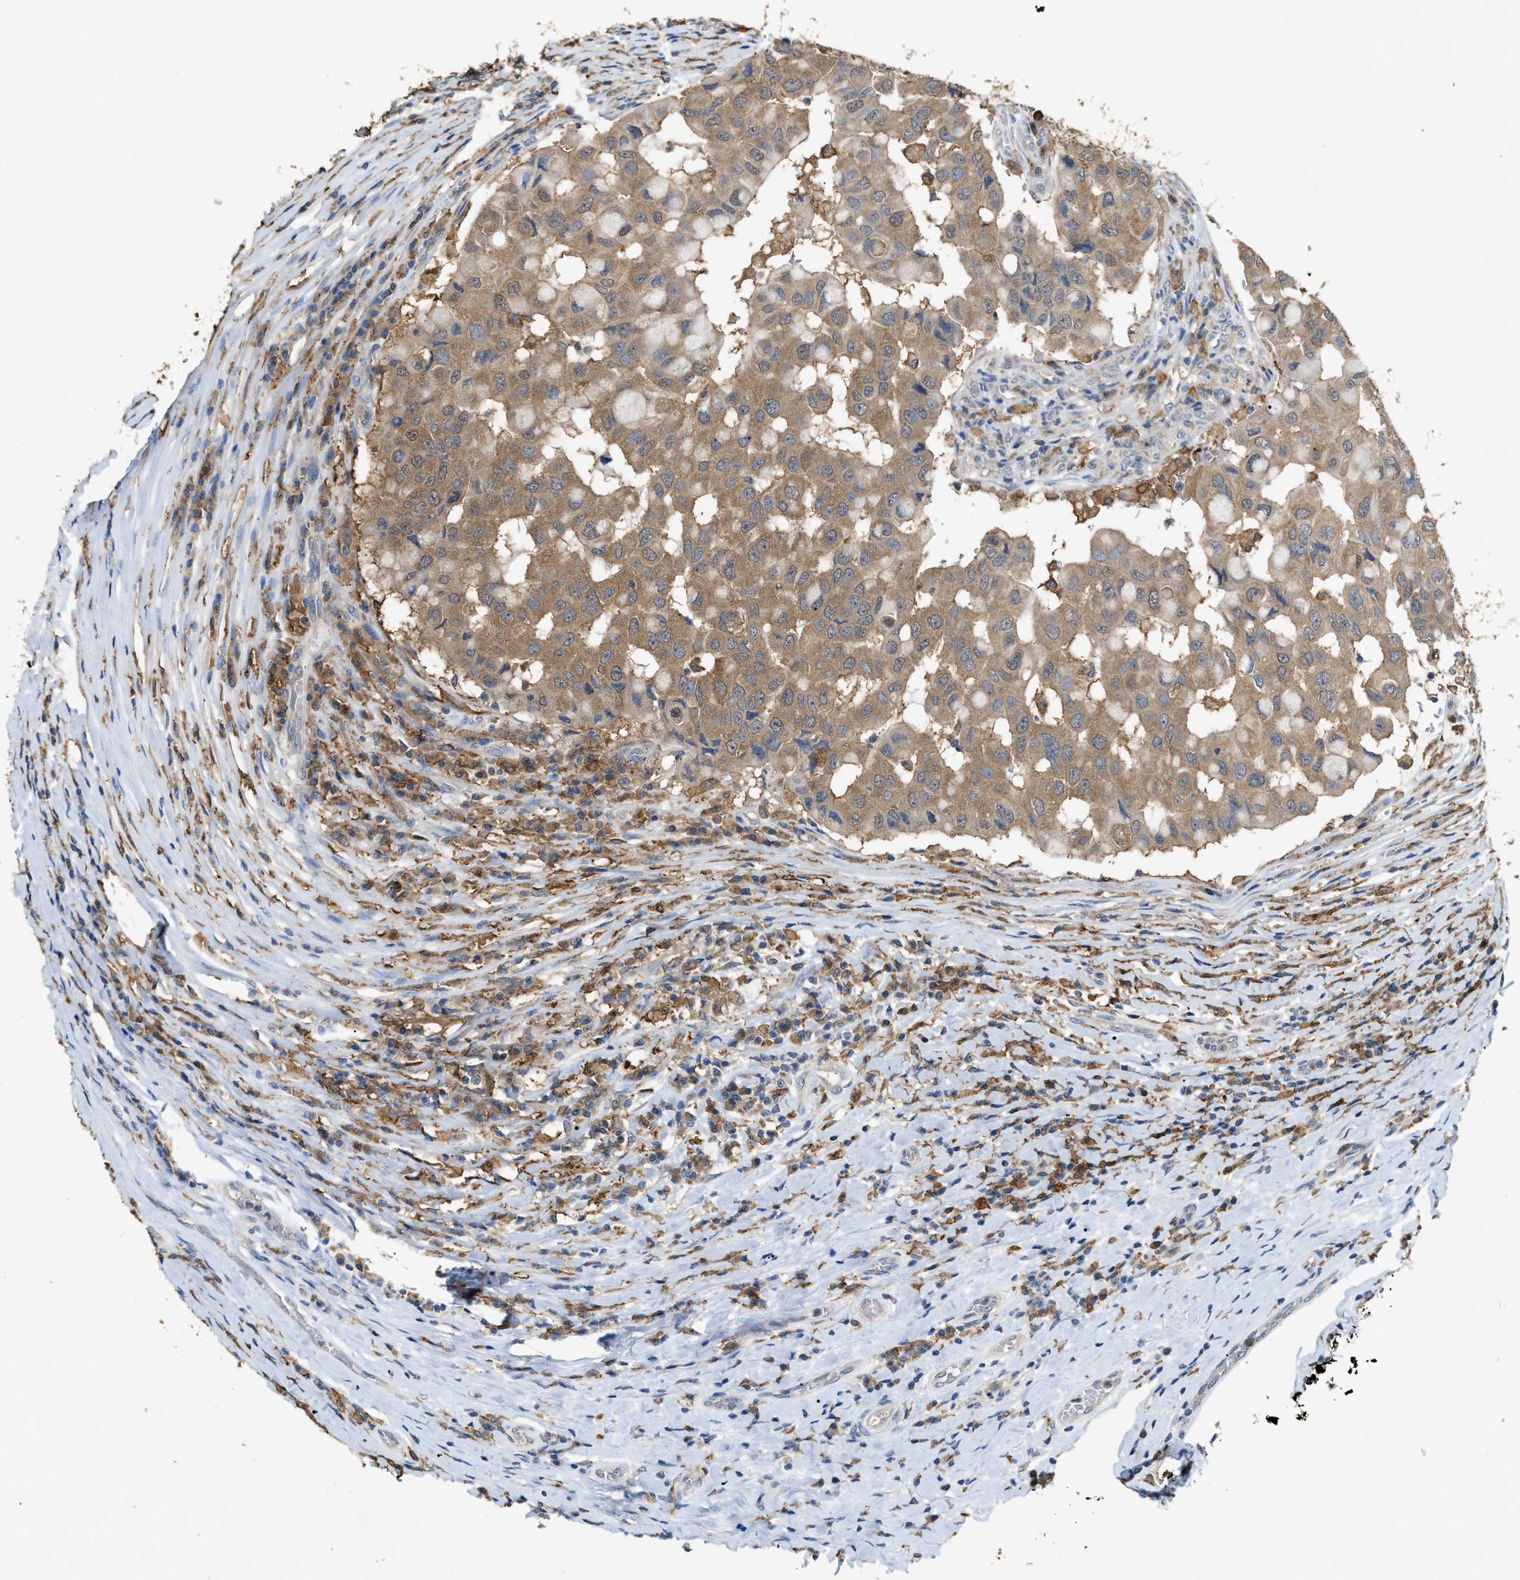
{"staining": {"intensity": "moderate", "quantity": ">75%", "location": "cytoplasmic/membranous"}, "tissue": "breast cancer", "cell_type": "Tumor cells", "image_type": "cancer", "snomed": [{"axis": "morphology", "description": "Duct carcinoma"}, {"axis": "topography", "description": "Breast"}], "caption": "This micrograph displays immunohistochemistry staining of human breast cancer (invasive ductal carcinoma), with medium moderate cytoplasmic/membranous staining in approximately >75% of tumor cells.", "gene": "GCN1", "patient": {"sex": "female", "age": 27}}